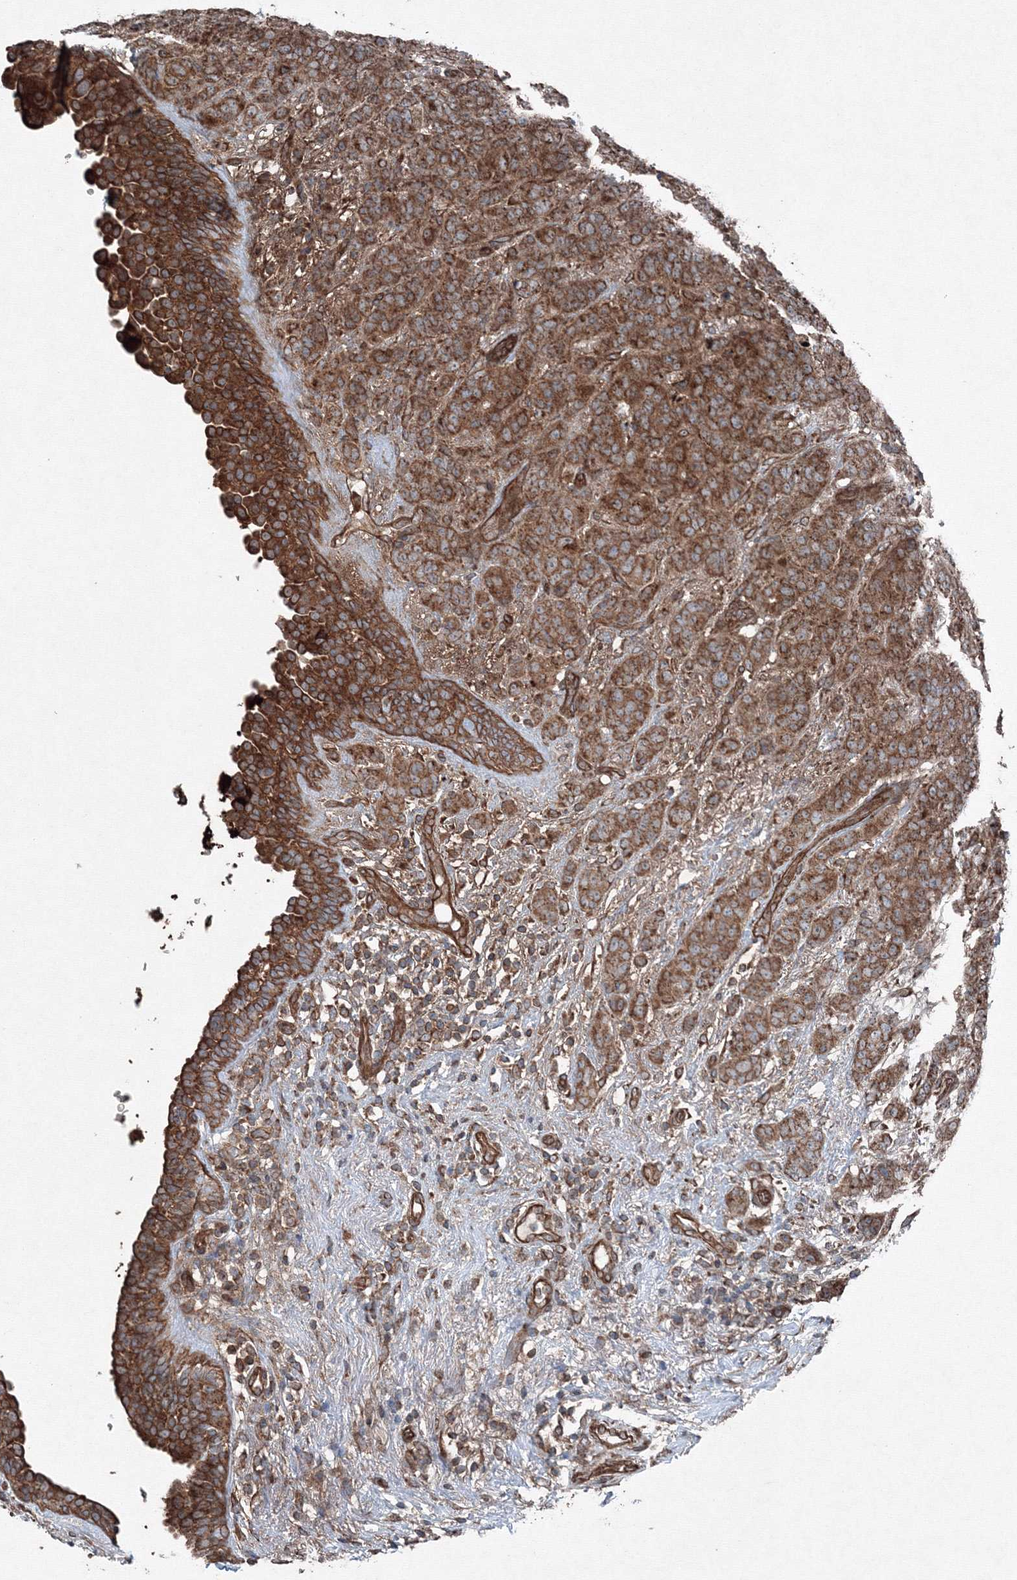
{"staining": {"intensity": "moderate", "quantity": ">75%", "location": "cytoplasmic/membranous"}, "tissue": "breast cancer", "cell_type": "Tumor cells", "image_type": "cancer", "snomed": [{"axis": "morphology", "description": "Duct carcinoma"}, {"axis": "topography", "description": "Breast"}], "caption": "Immunohistochemistry (IHC) histopathology image of human breast cancer stained for a protein (brown), which reveals medium levels of moderate cytoplasmic/membranous positivity in approximately >75% of tumor cells.", "gene": "COPS7B", "patient": {"sex": "female", "age": 40}}